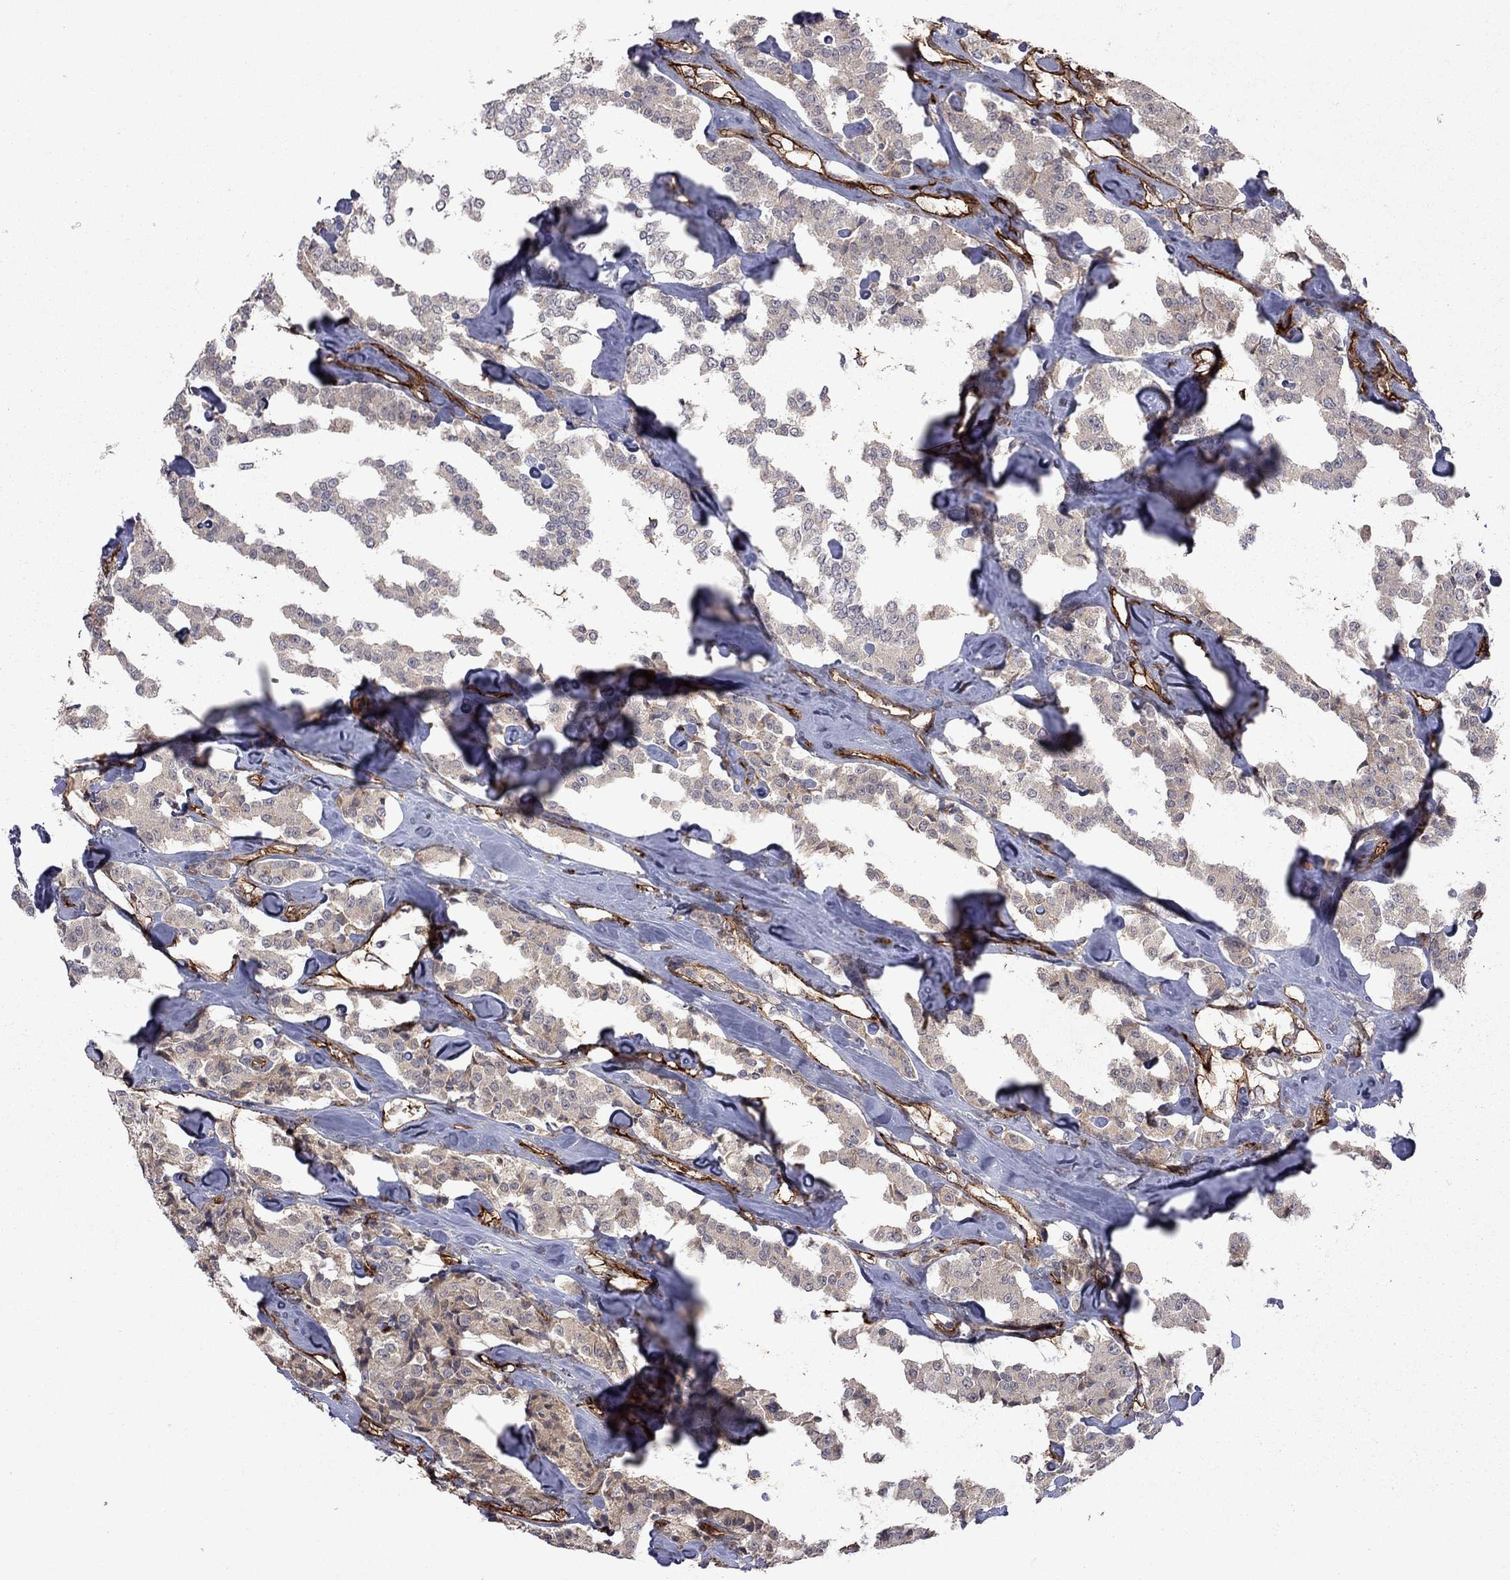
{"staining": {"intensity": "weak", "quantity": ">75%", "location": "cytoplasmic/membranous"}, "tissue": "carcinoid", "cell_type": "Tumor cells", "image_type": "cancer", "snomed": [{"axis": "morphology", "description": "Carcinoid, malignant, NOS"}, {"axis": "topography", "description": "Pancreas"}], "caption": "Weak cytoplasmic/membranous protein staining is seen in about >75% of tumor cells in carcinoid (malignant). (Brightfield microscopy of DAB IHC at high magnification).", "gene": "EXOC3L2", "patient": {"sex": "male", "age": 41}}